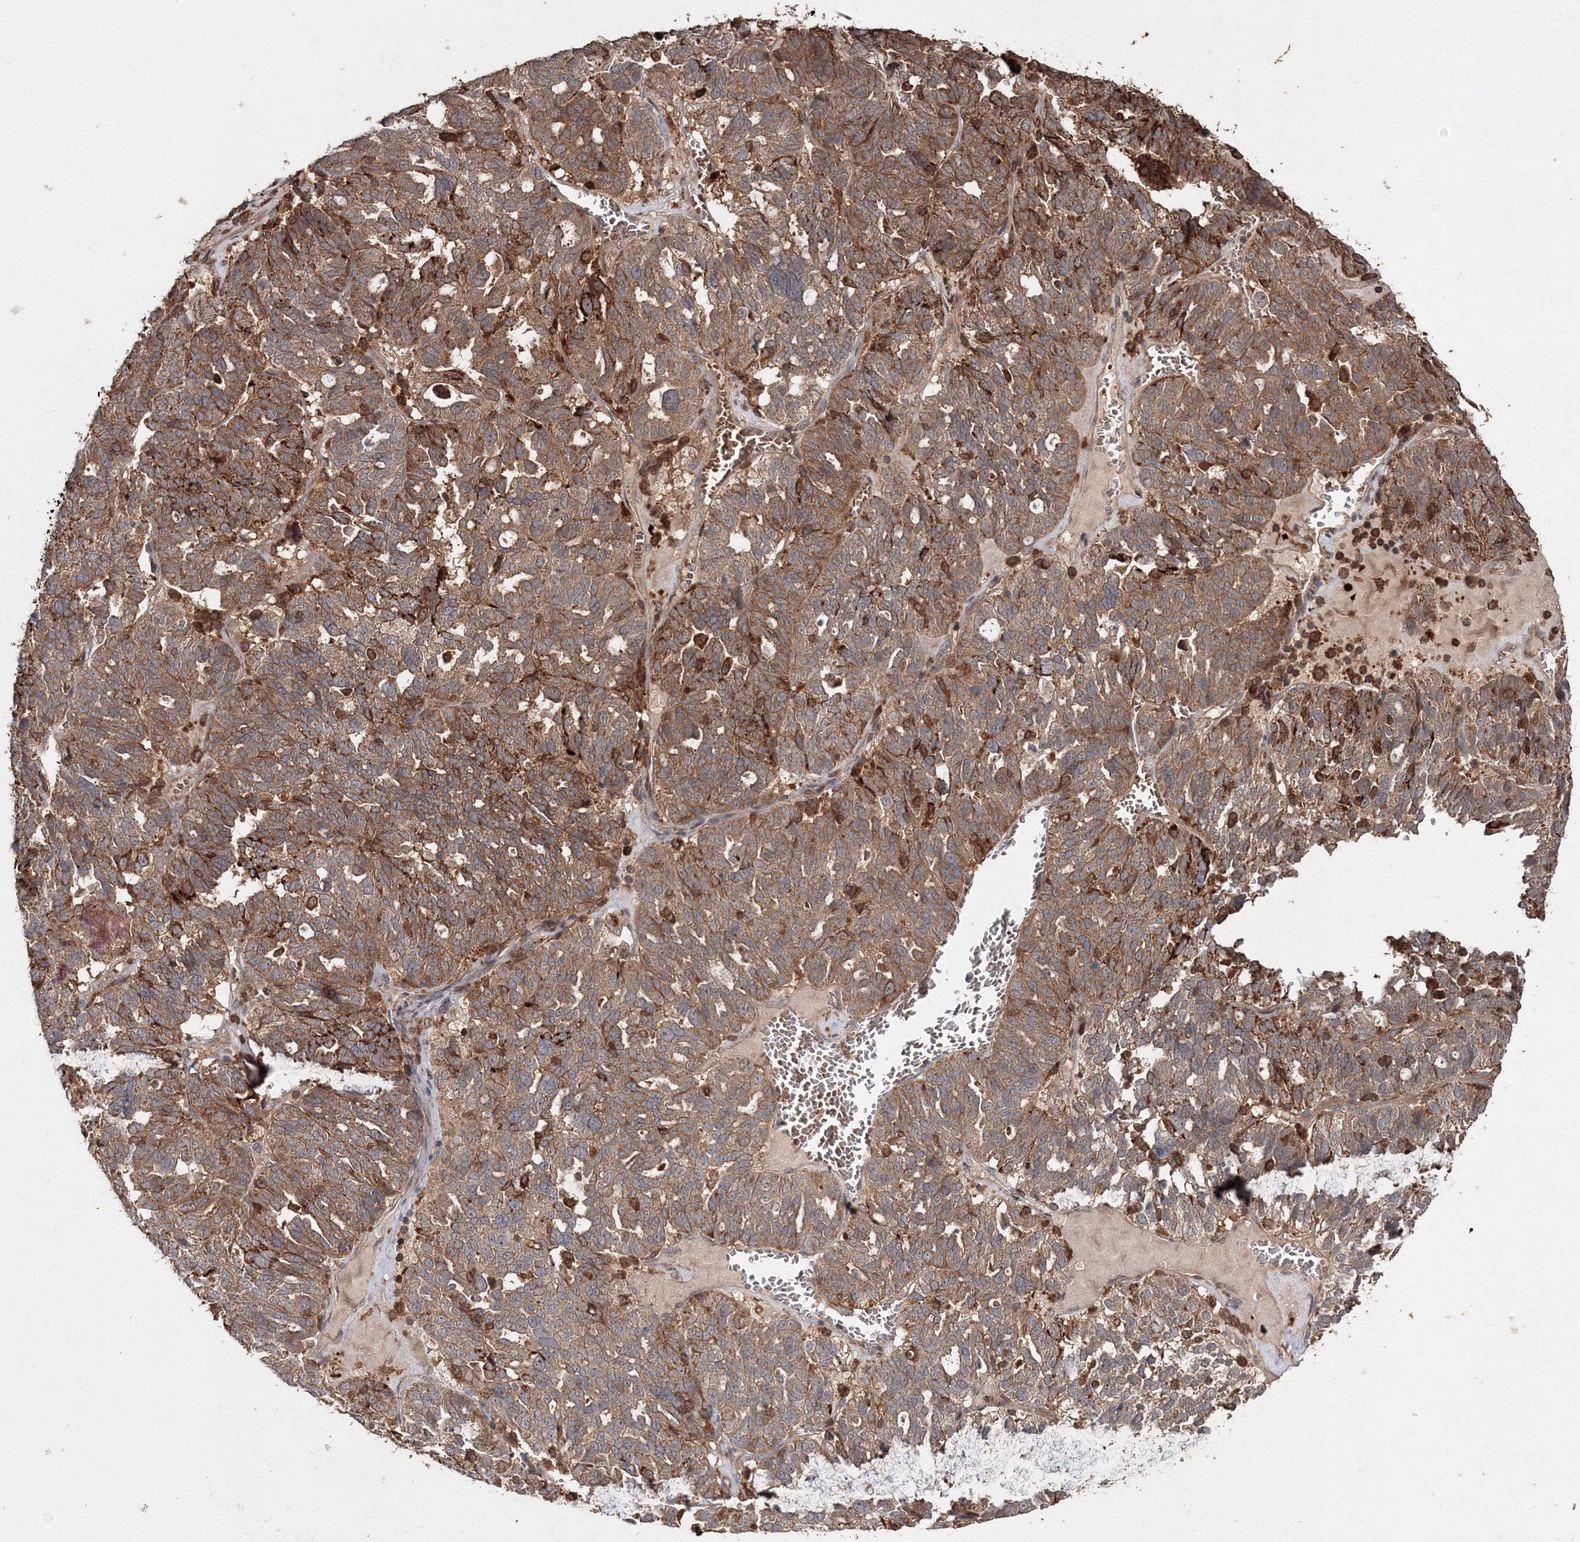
{"staining": {"intensity": "moderate", "quantity": ">75%", "location": "cytoplasmic/membranous"}, "tissue": "ovarian cancer", "cell_type": "Tumor cells", "image_type": "cancer", "snomed": [{"axis": "morphology", "description": "Cystadenocarcinoma, serous, NOS"}, {"axis": "topography", "description": "Ovary"}], "caption": "Immunohistochemistry histopathology image of human ovarian cancer (serous cystadenocarcinoma) stained for a protein (brown), which shows medium levels of moderate cytoplasmic/membranous positivity in about >75% of tumor cells.", "gene": "DDO", "patient": {"sex": "female", "age": 59}}